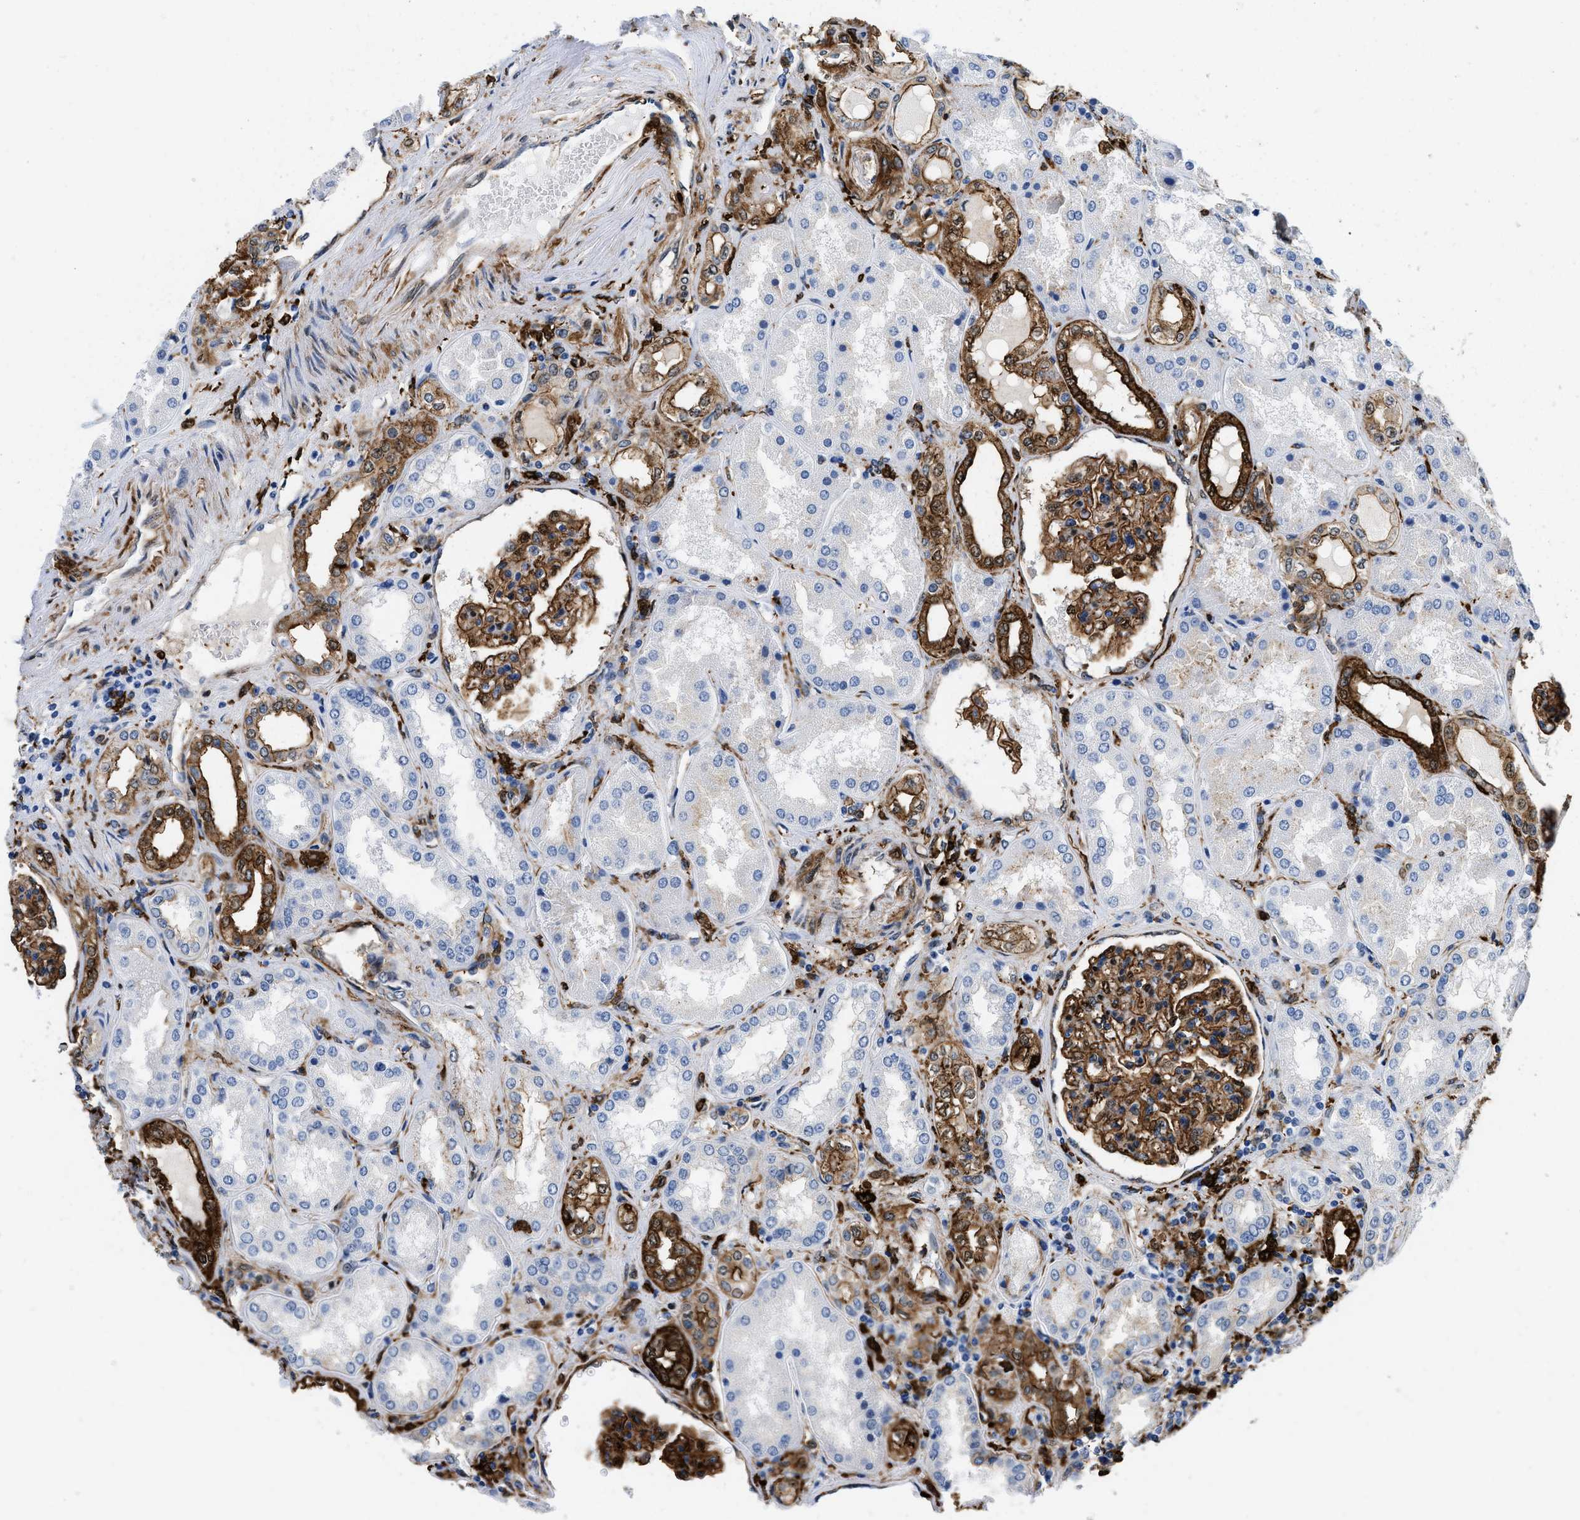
{"staining": {"intensity": "strong", "quantity": ">75%", "location": "cytoplasmic/membranous"}, "tissue": "kidney", "cell_type": "Cells in glomeruli", "image_type": "normal", "snomed": [{"axis": "morphology", "description": "Normal tissue, NOS"}, {"axis": "topography", "description": "Kidney"}], "caption": "DAB (3,3'-diaminobenzidine) immunohistochemical staining of unremarkable human kidney shows strong cytoplasmic/membranous protein staining in approximately >75% of cells in glomeruli. Using DAB (3,3'-diaminobenzidine) (brown) and hematoxylin (blue) stains, captured at high magnification using brightfield microscopy.", "gene": "GSN", "patient": {"sex": "female", "age": 56}}